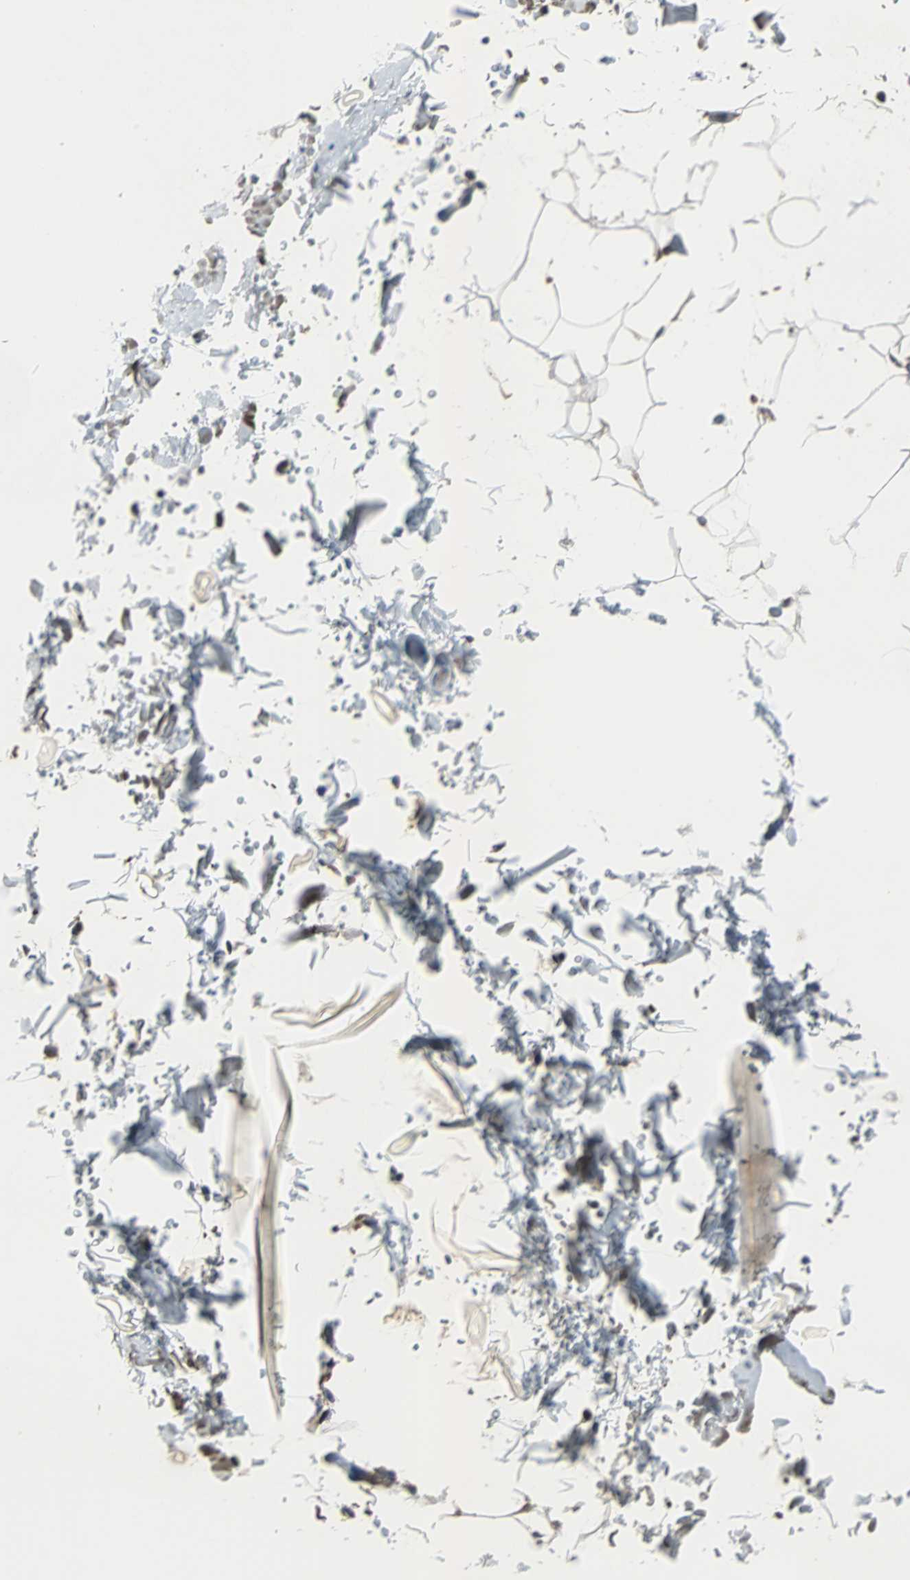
{"staining": {"intensity": "weak", "quantity": ">75%", "location": "cytoplasmic/membranous"}, "tissue": "adipose tissue", "cell_type": "Adipocytes", "image_type": "normal", "snomed": [{"axis": "morphology", "description": "Normal tissue, NOS"}, {"axis": "topography", "description": "Soft tissue"}], "caption": "A low amount of weak cytoplasmic/membranous expression is appreciated in about >75% of adipocytes in unremarkable adipose tissue.", "gene": "SOS1", "patient": {"sex": "male", "age": 72}}